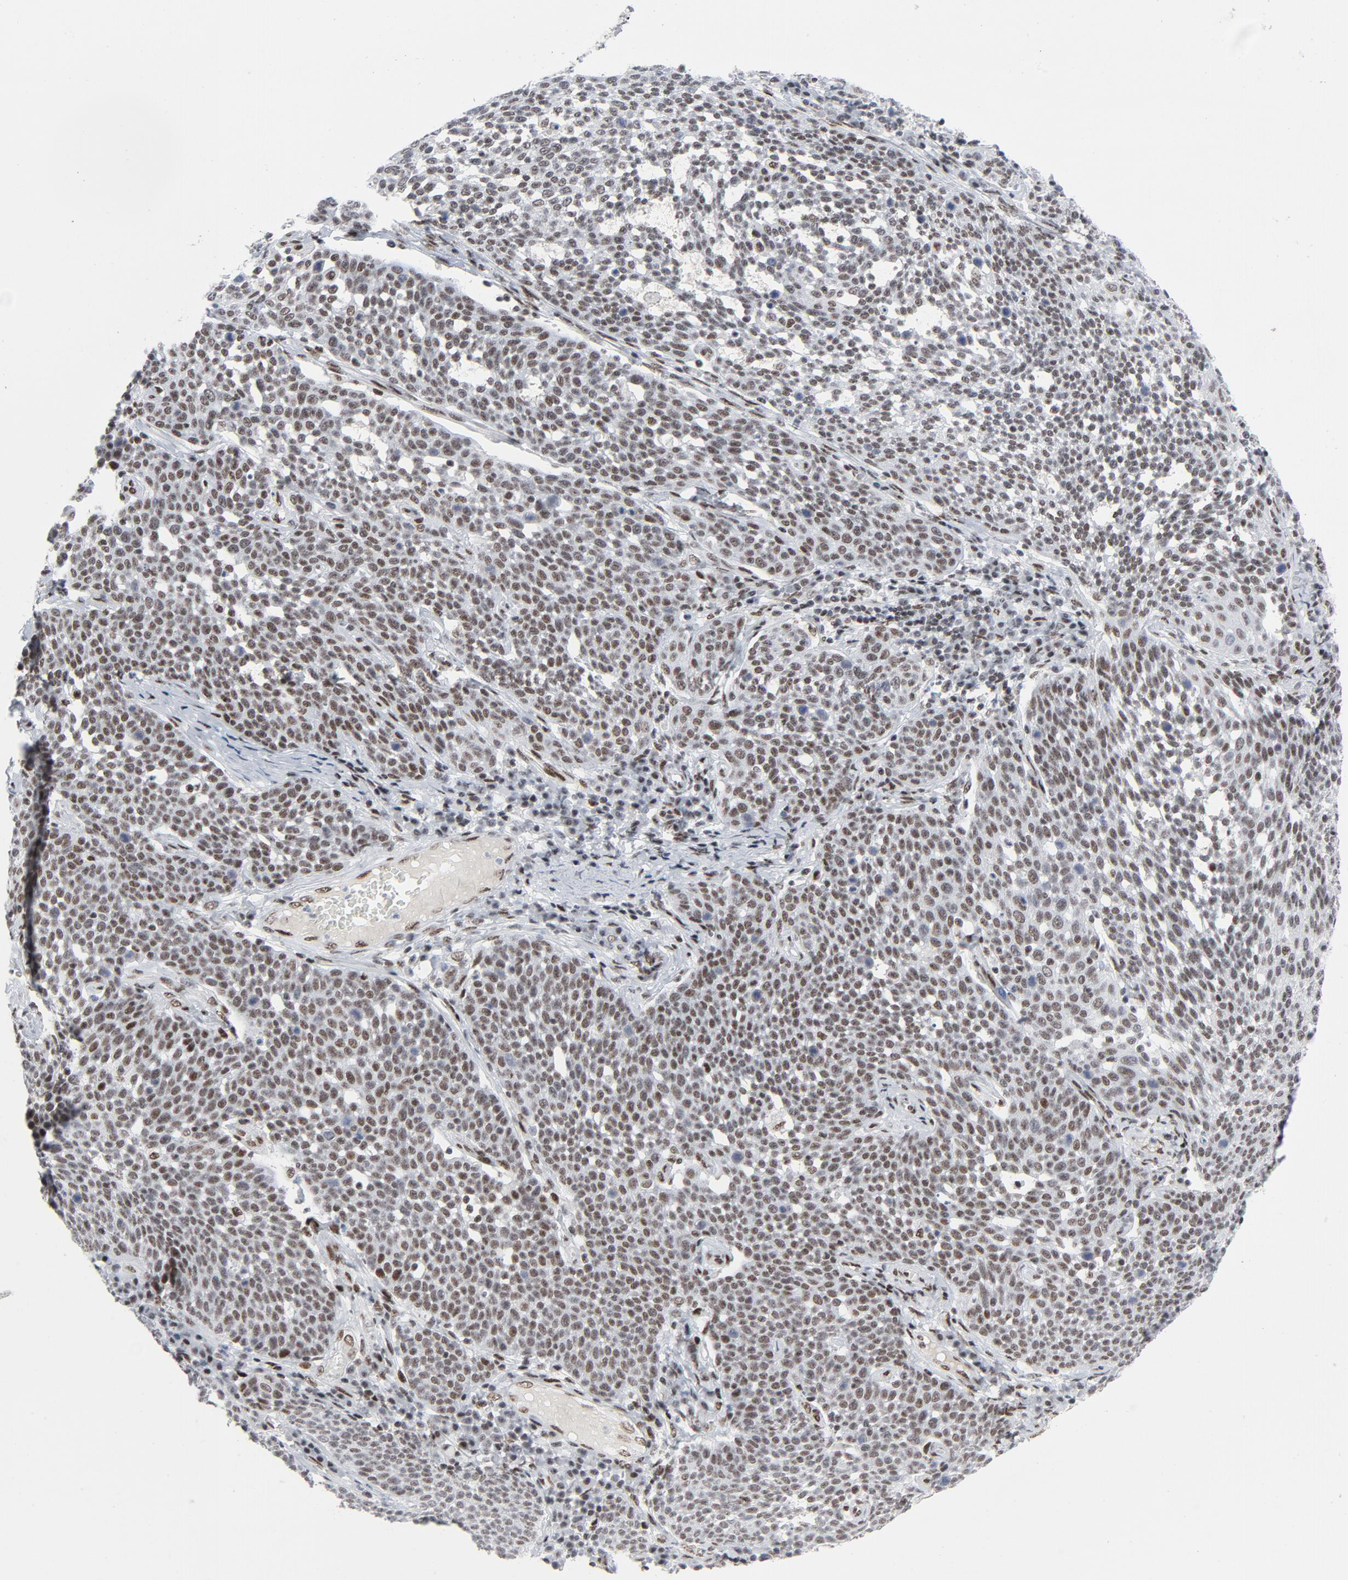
{"staining": {"intensity": "moderate", "quantity": ">75%", "location": "nuclear"}, "tissue": "cervical cancer", "cell_type": "Tumor cells", "image_type": "cancer", "snomed": [{"axis": "morphology", "description": "Squamous cell carcinoma, NOS"}, {"axis": "topography", "description": "Cervix"}], "caption": "Tumor cells display medium levels of moderate nuclear positivity in about >75% of cells in cervical squamous cell carcinoma.", "gene": "HSF1", "patient": {"sex": "female", "age": 34}}